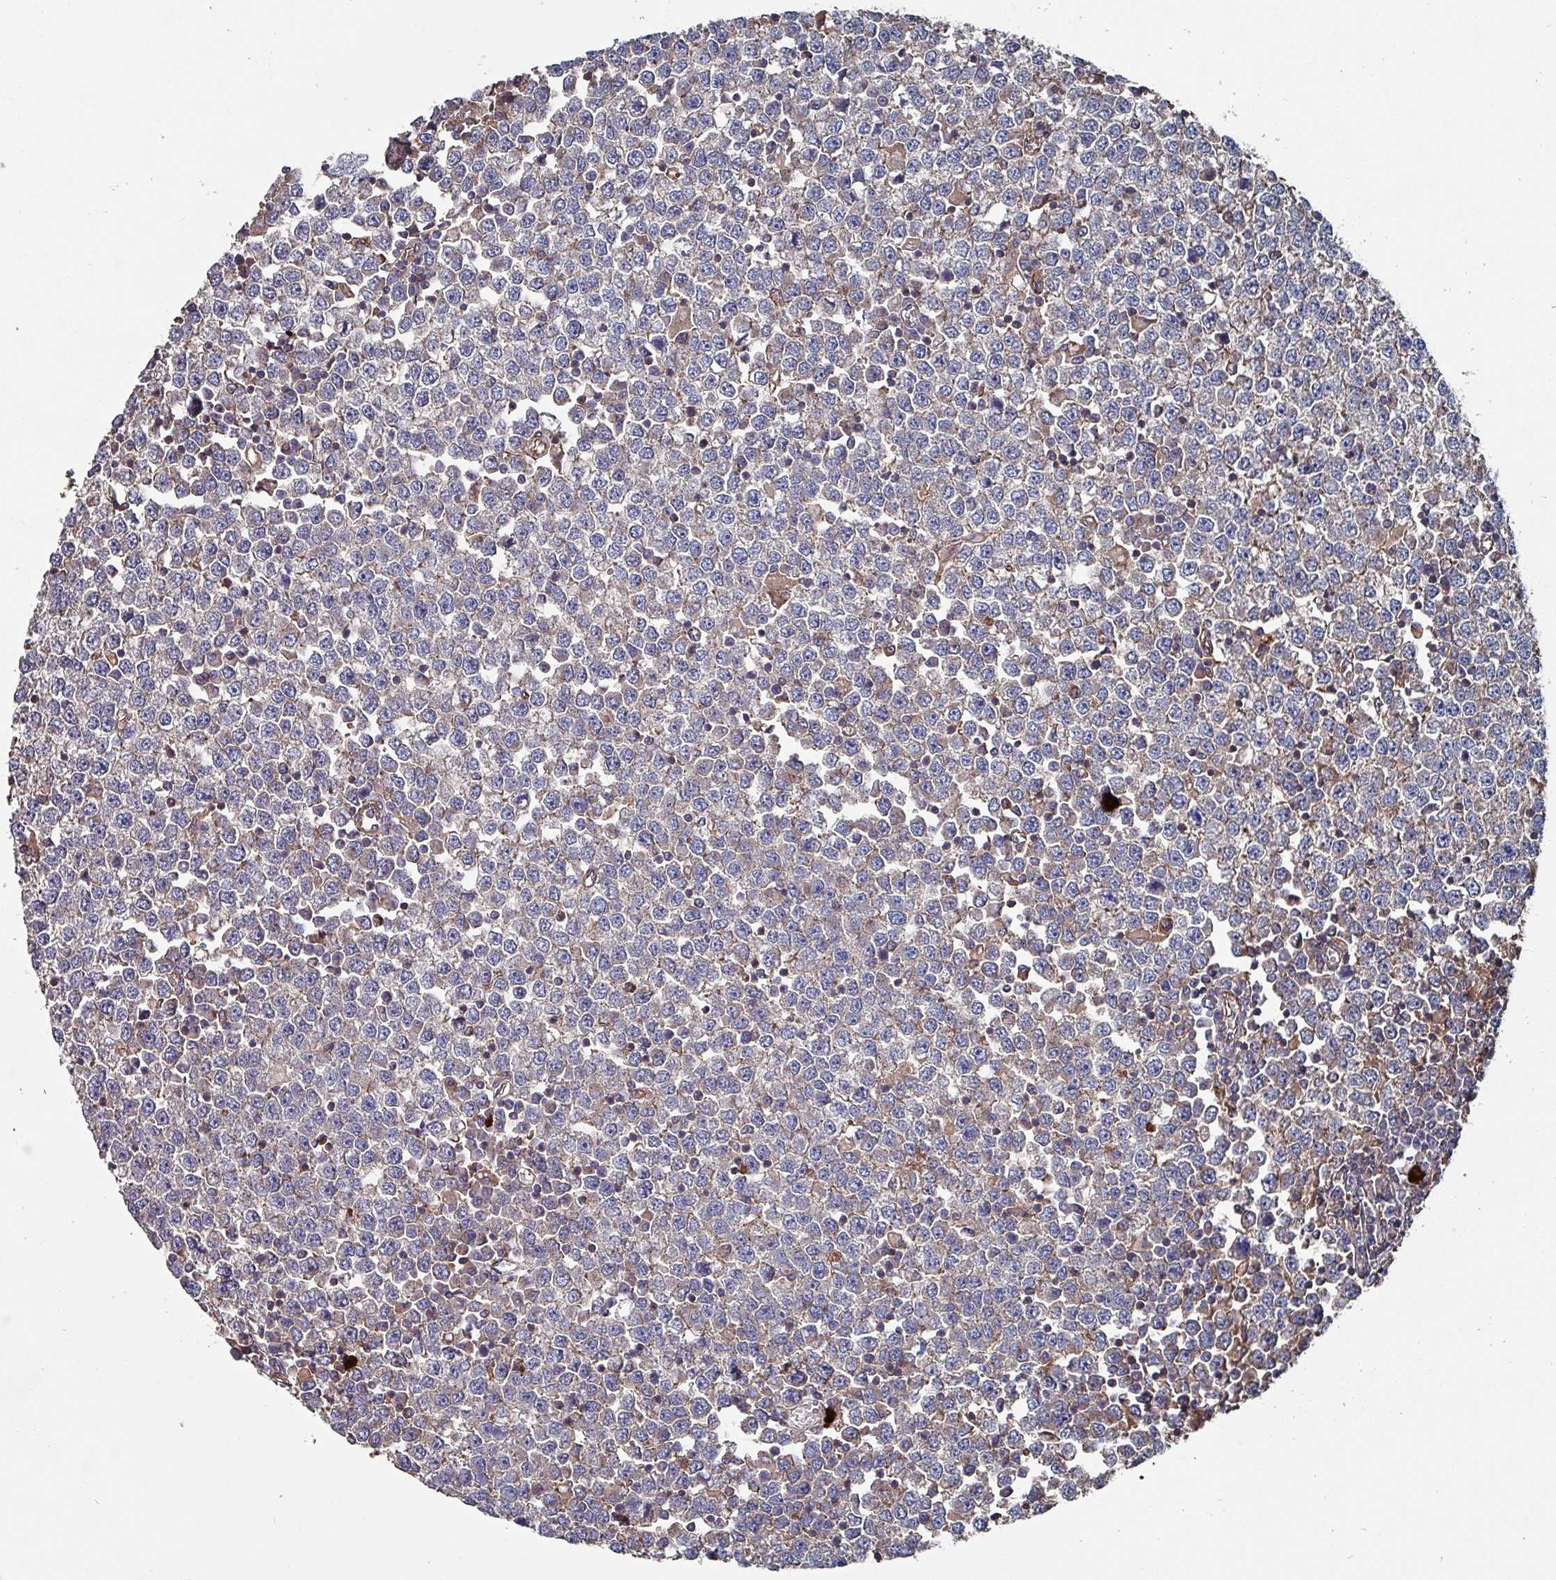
{"staining": {"intensity": "negative", "quantity": "none", "location": "none"}, "tissue": "testis cancer", "cell_type": "Tumor cells", "image_type": "cancer", "snomed": [{"axis": "morphology", "description": "Seminoma, NOS"}, {"axis": "topography", "description": "Testis"}], "caption": "Human testis cancer (seminoma) stained for a protein using immunohistochemistry shows no positivity in tumor cells.", "gene": "ANO10", "patient": {"sex": "male", "age": 65}}